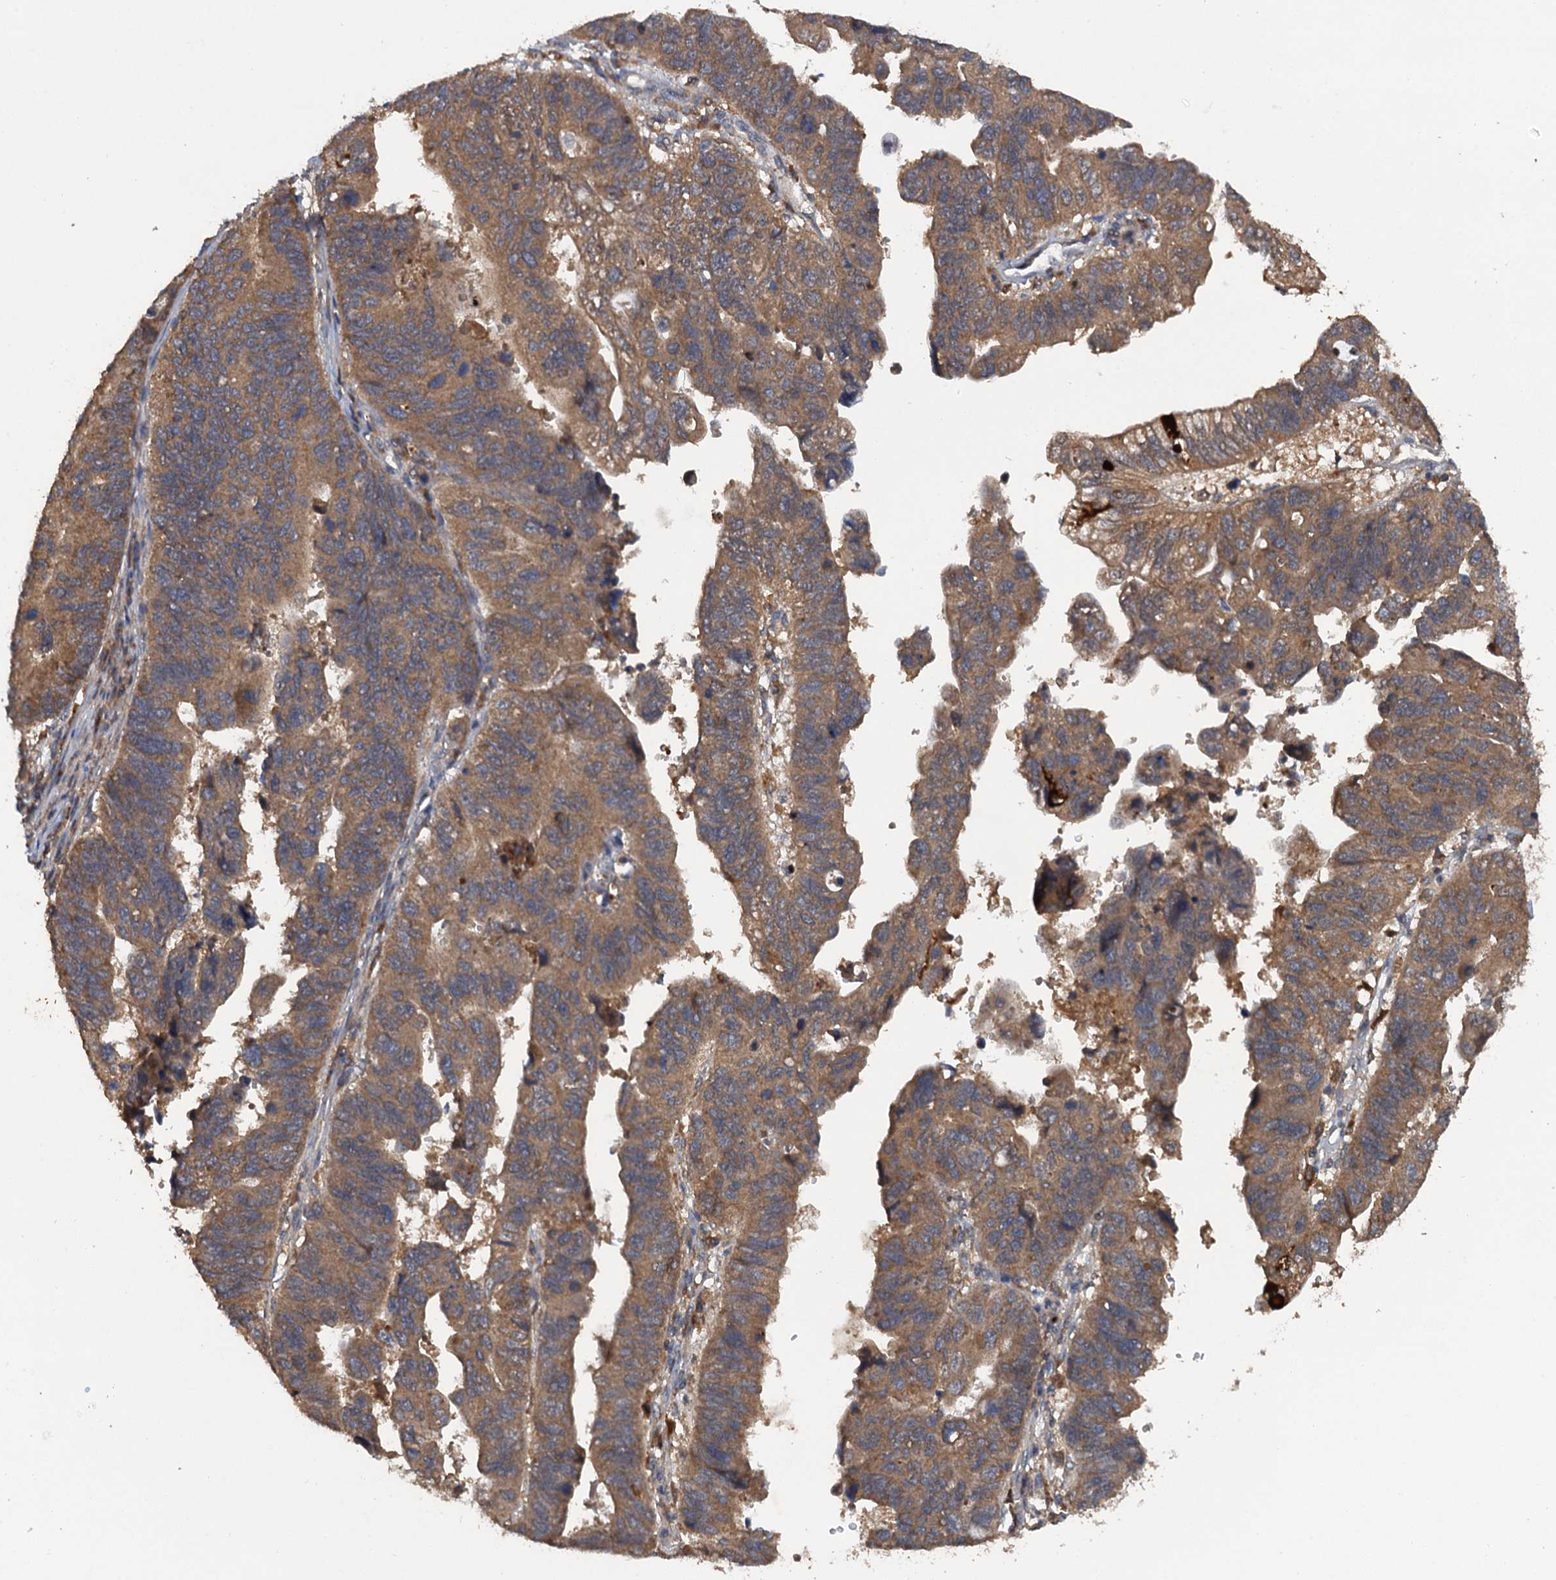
{"staining": {"intensity": "moderate", "quantity": ">75%", "location": "cytoplasmic/membranous"}, "tissue": "stomach cancer", "cell_type": "Tumor cells", "image_type": "cancer", "snomed": [{"axis": "morphology", "description": "Adenocarcinoma, NOS"}, {"axis": "topography", "description": "Stomach"}], "caption": "Immunohistochemical staining of stomach cancer shows moderate cytoplasmic/membranous protein staining in approximately >75% of tumor cells.", "gene": "HAPLN3", "patient": {"sex": "male", "age": 59}}